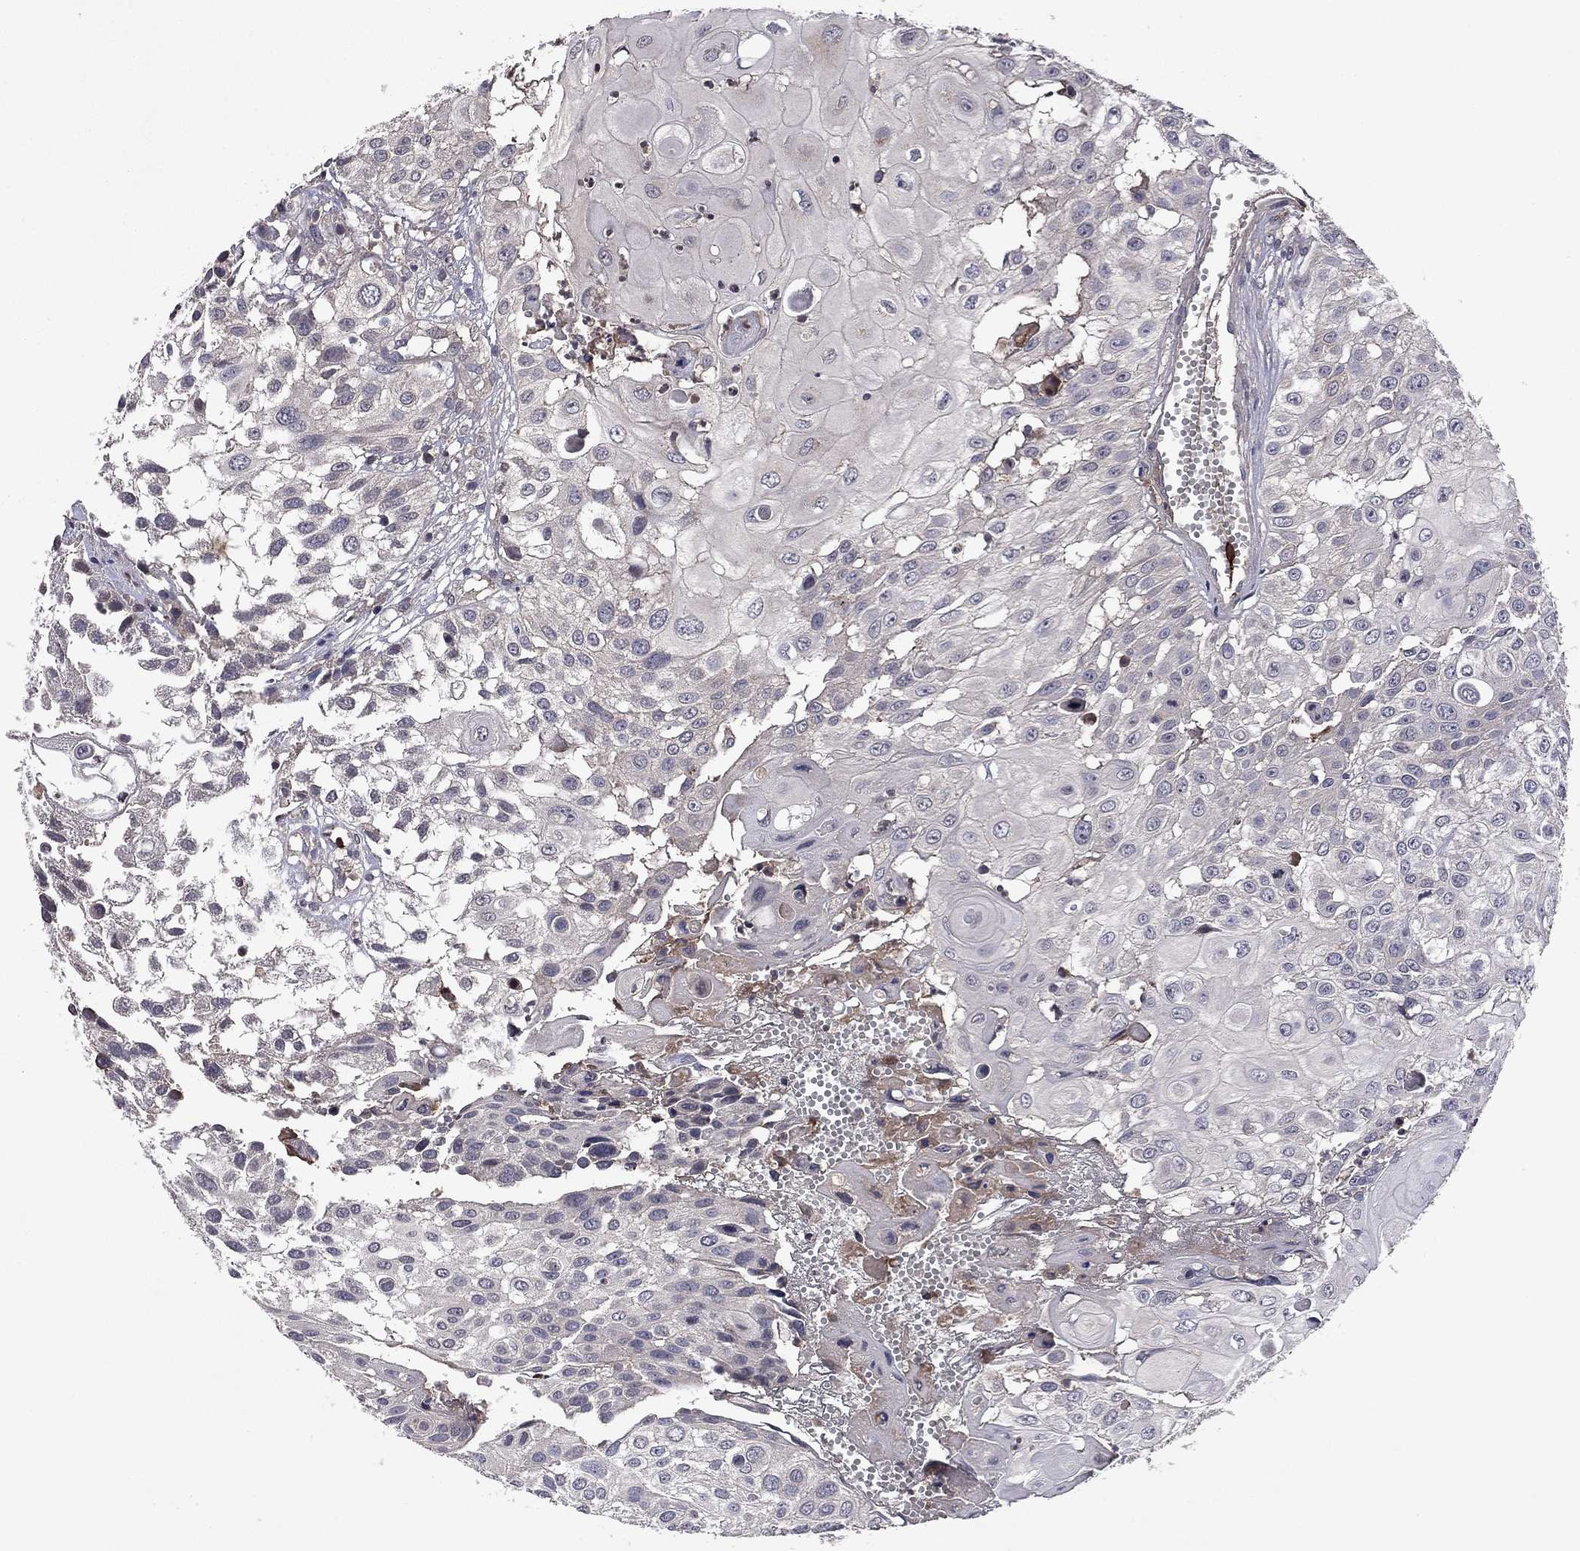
{"staining": {"intensity": "negative", "quantity": "none", "location": "none"}, "tissue": "urothelial cancer", "cell_type": "Tumor cells", "image_type": "cancer", "snomed": [{"axis": "morphology", "description": "Urothelial carcinoma, High grade"}, {"axis": "topography", "description": "Urinary bladder"}], "caption": "The IHC photomicrograph has no significant staining in tumor cells of high-grade urothelial carcinoma tissue.", "gene": "PROS1", "patient": {"sex": "female", "age": 79}}